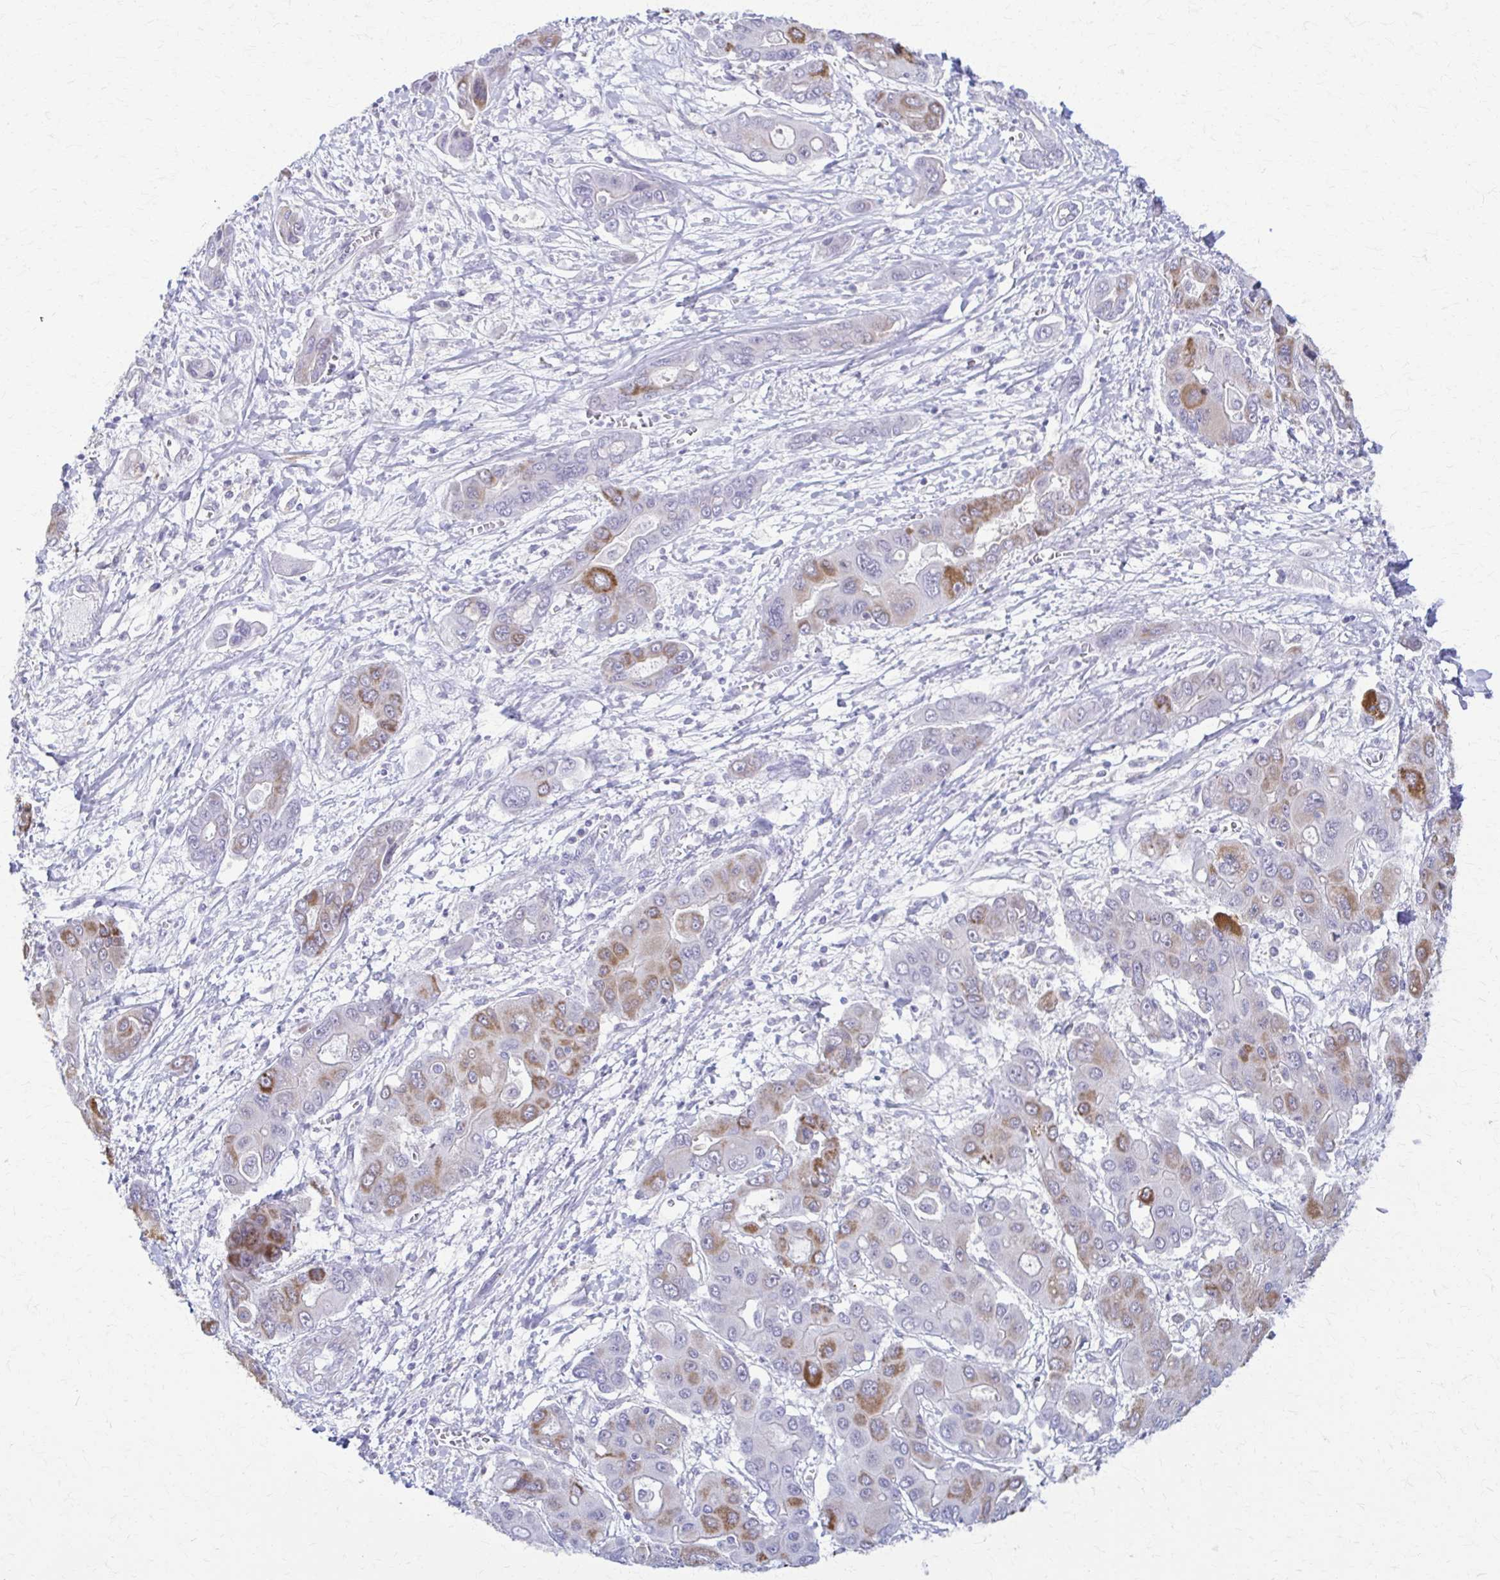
{"staining": {"intensity": "moderate", "quantity": "<25%", "location": "cytoplasmic/membranous"}, "tissue": "liver cancer", "cell_type": "Tumor cells", "image_type": "cancer", "snomed": [{"axis": "morphology", "description": "Cholangiocarcinoma"}, {"axis": "topography", "description": "Liver"}], "caption": "A brown stain labels moderate cytoplasmic/membranous staining of a protein in human cholangiocarcinoma (liver) tumor cells. (DAB IHC, brown staining for protein, blue staining for nuclei).", "gene": "RHOBTB2", "patient": {"sex": "male", "age": 67}}